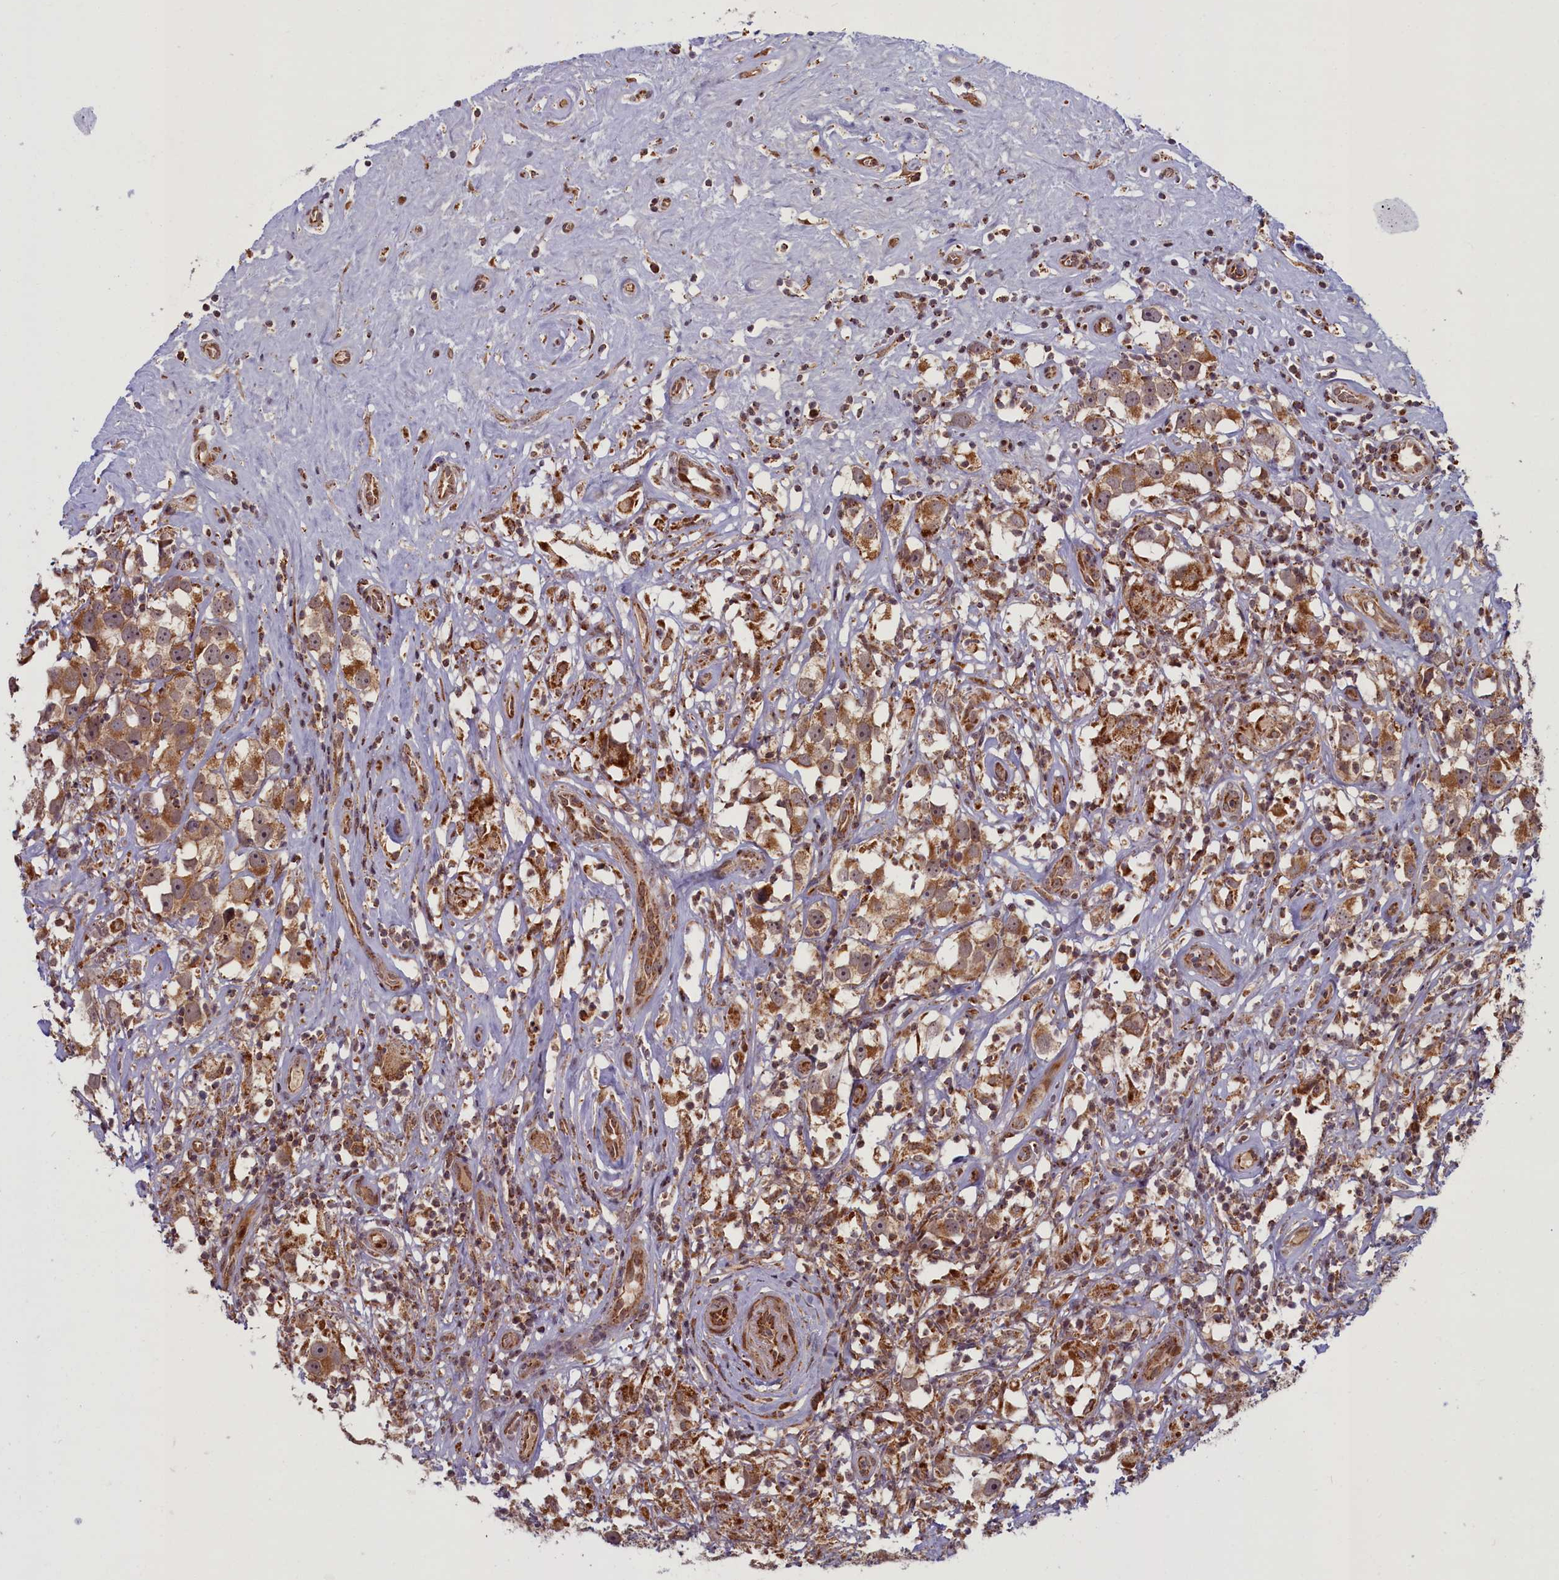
{"staining": {"intensity": "moderate", "quantity": ">75%", "location": "cytoplasmic/membranous"}, "tissue": "testis cancer", "cell_type": "Tumor cells", "image_type": "cancer", "snomed": [{"axis": "morphology", "description": "Seminoma, NOS"}, {"axis": "topography", "description": "Testis"}], "caption": "DAB immunohistochemical staining of human seminoma (testis) demonstrates moderate cytoplasmic/membranous protein positivity in approximately >75% of tumor cells.", "gene": "PLA2G10", "patient": {"sex": "male", "age": 49}}